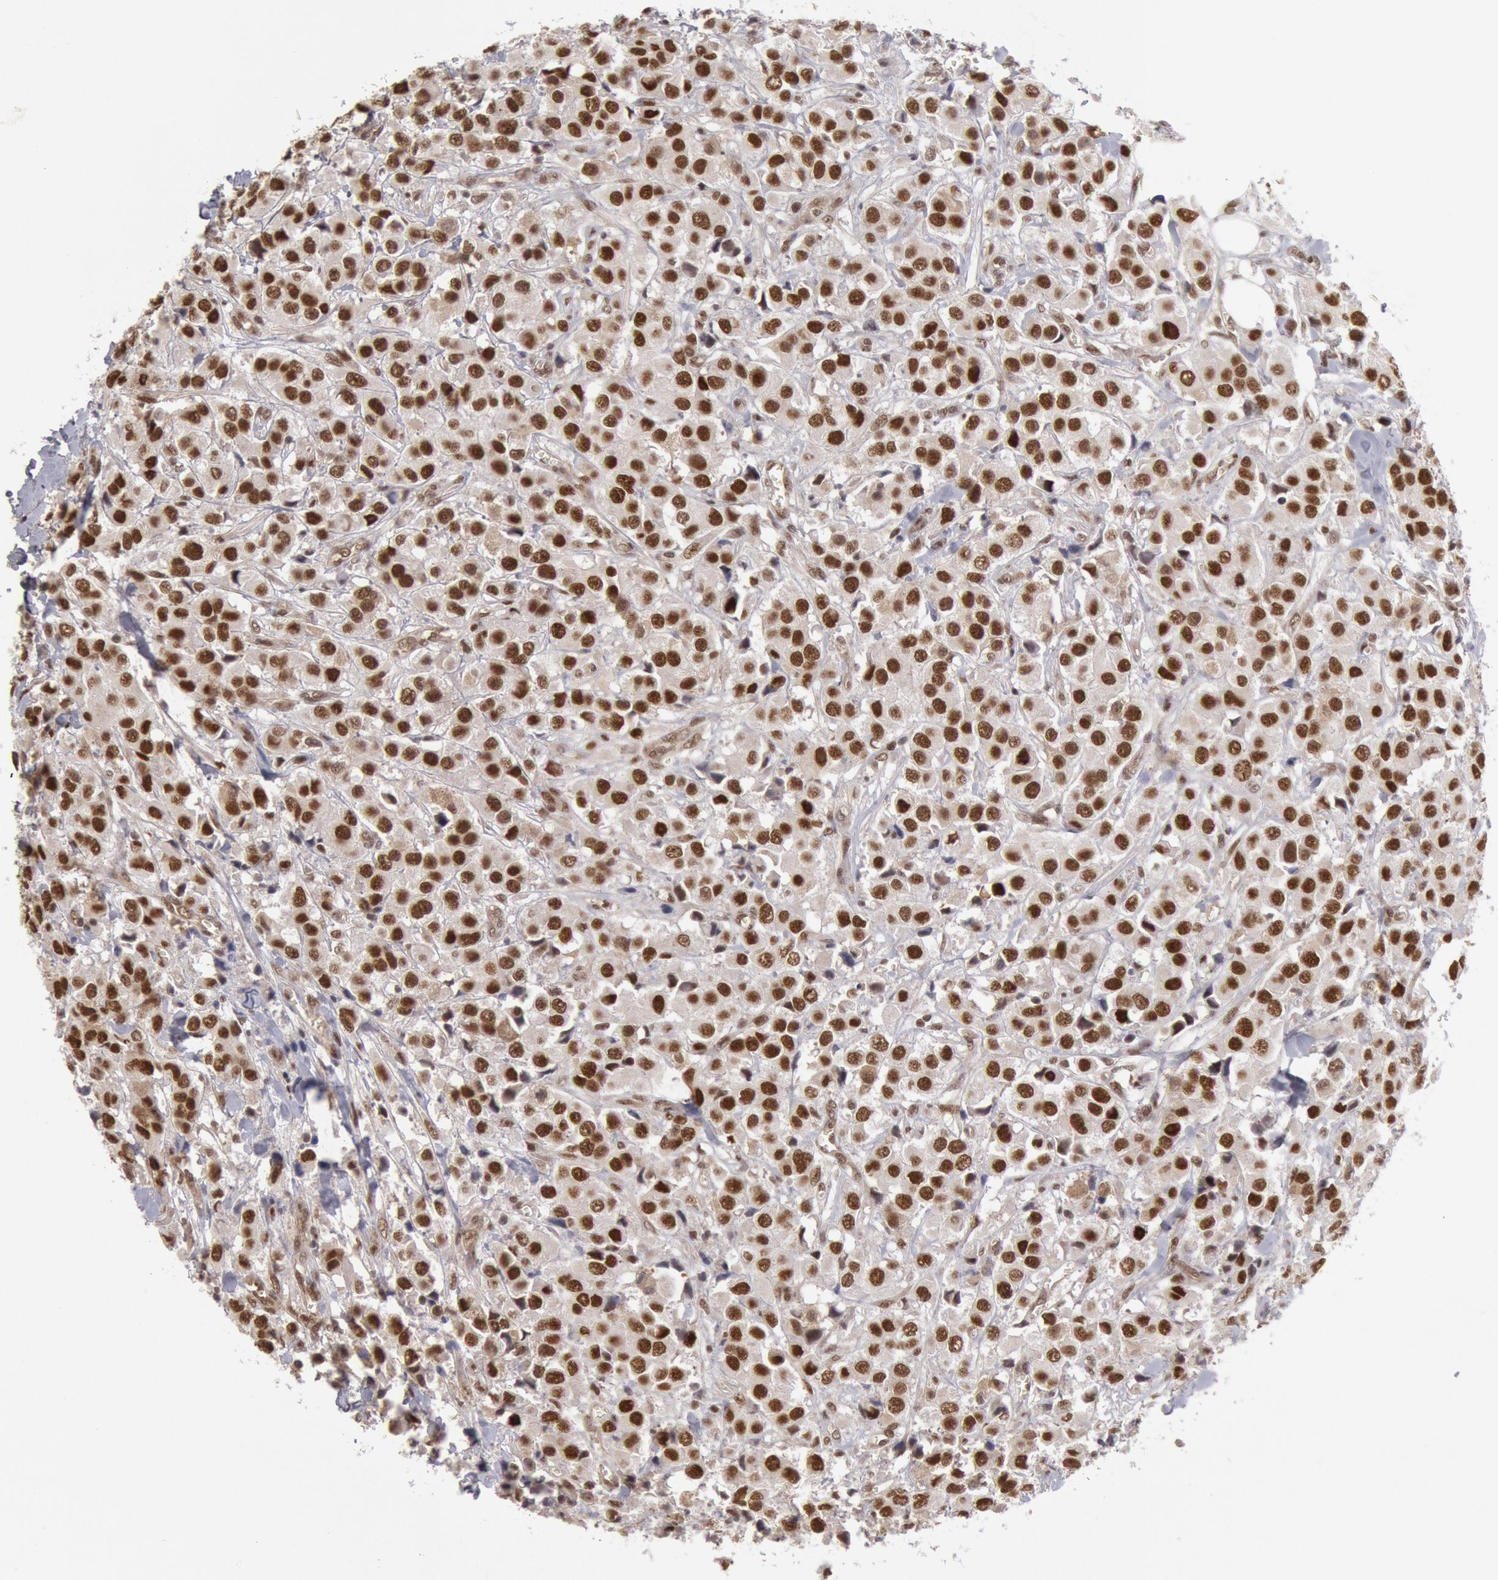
{"staining": {"intensity": "moderate", "quantity": ">75%", "location": "nuclear"}, "tissue": "breast cancer", "cell_type": "Tumor cells", "image_type": "cancer", "snomed": [{"axis": "morphology", "description": "Duct carcinoma"}, {"axis": "topography", "description": "Breast"}], "caption": "This is an image of IHC staining of invasive ductal carcinoma (breast), which shows moderate expression in the nuclear of tumor cells.", "gene": "PPP4R3B", "patient": {"sex": "female", "age": 58}}